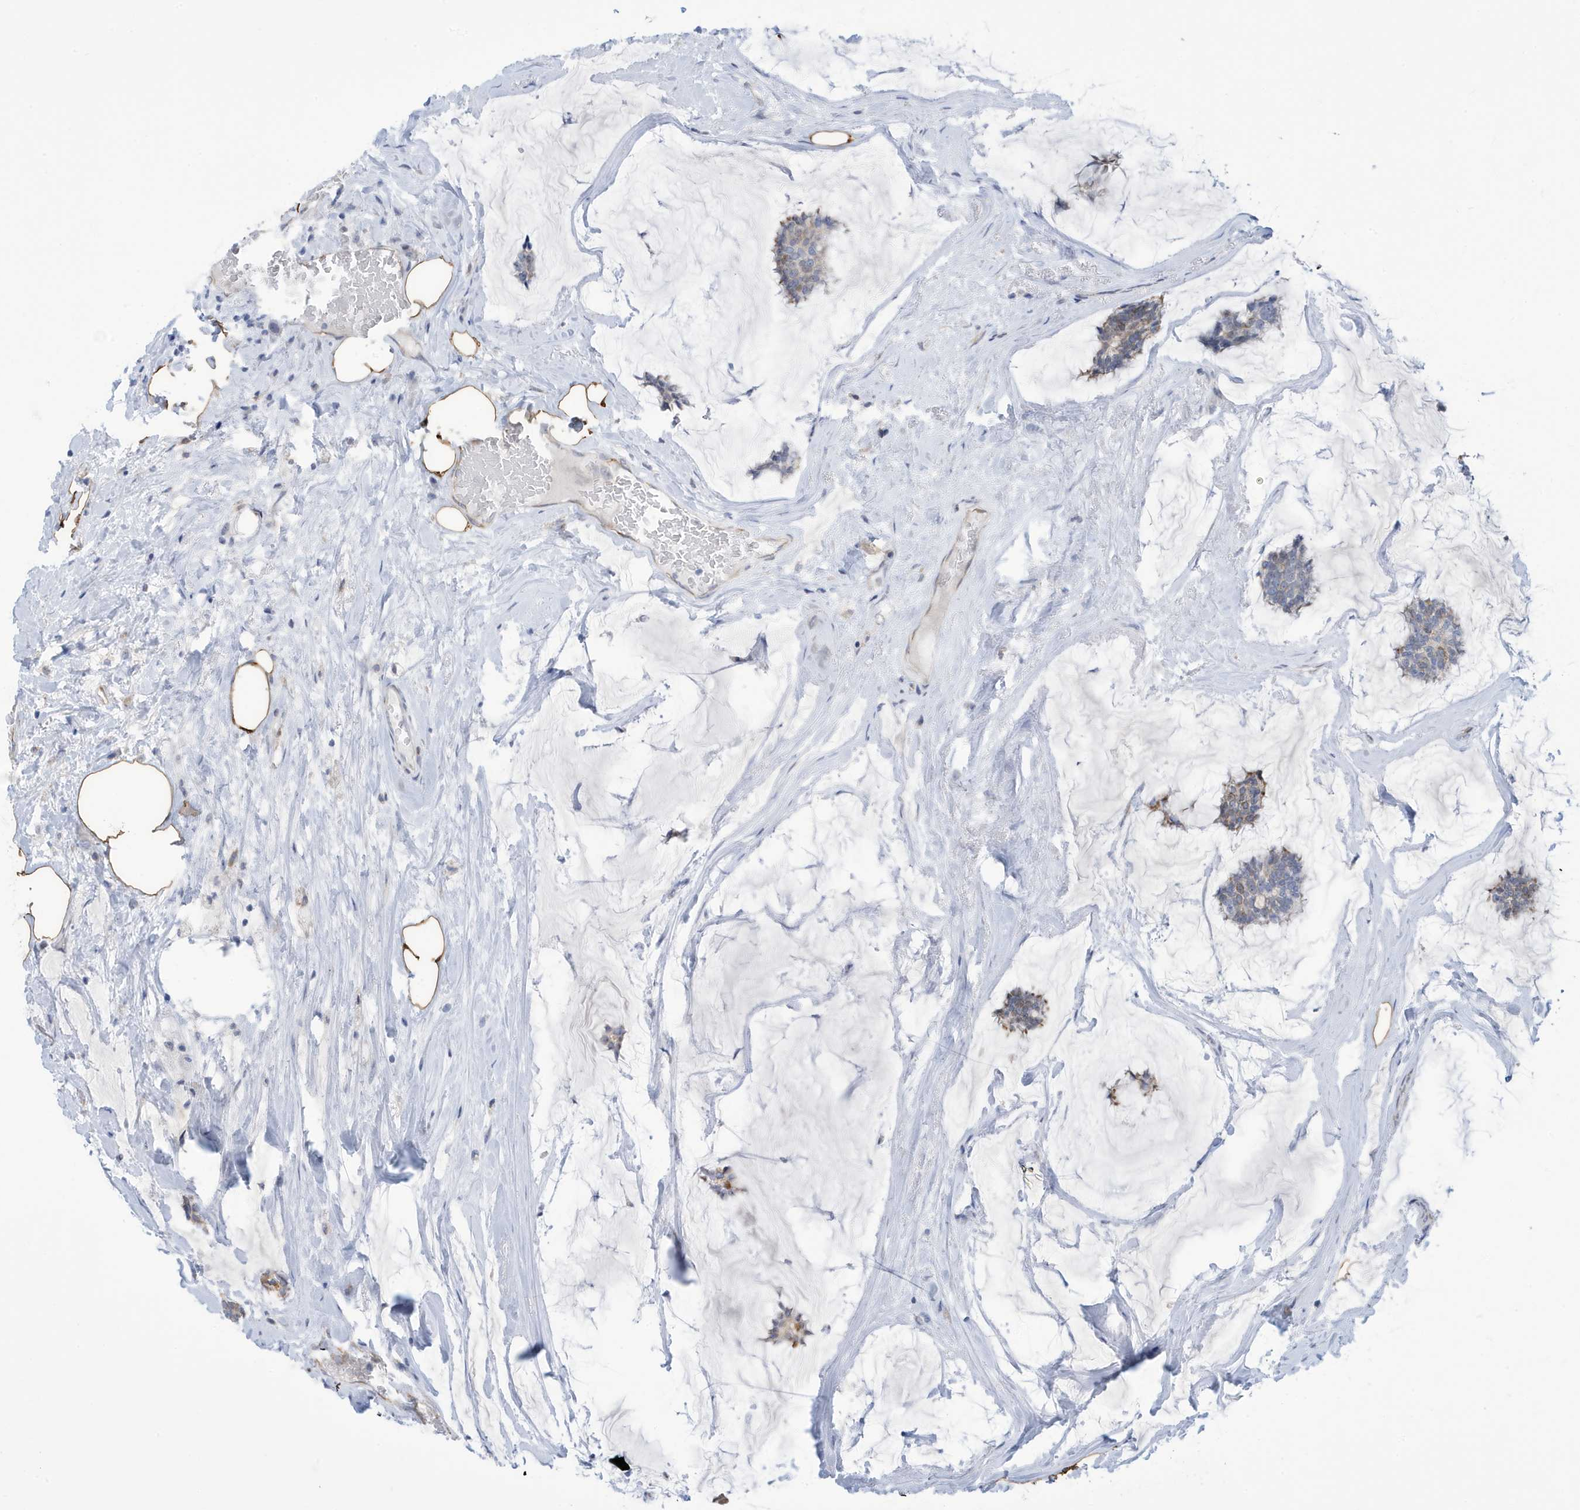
{"staining": {"intensity": "moderate", "quantity": "25%-75%", "location": "cytoplasmic/membranous"}, "tissue": "breast cancer", "cell_type": "Tumor cells", "image_type": "cancer", "snomed": [{"axis": "morphology", "description": "Duct carcinoma"}, {"axis": "topography", "description": "Breast"}], "caption": "Human breast cancer (invasive ductal carcinoma) stained for a protein (brown) shows moderate cytoplasmic/membranous positive expression in about 25%-75% of tumor cells.", "gene": "SEMA3F", "patient": {"sex": "female", "age": 93}}